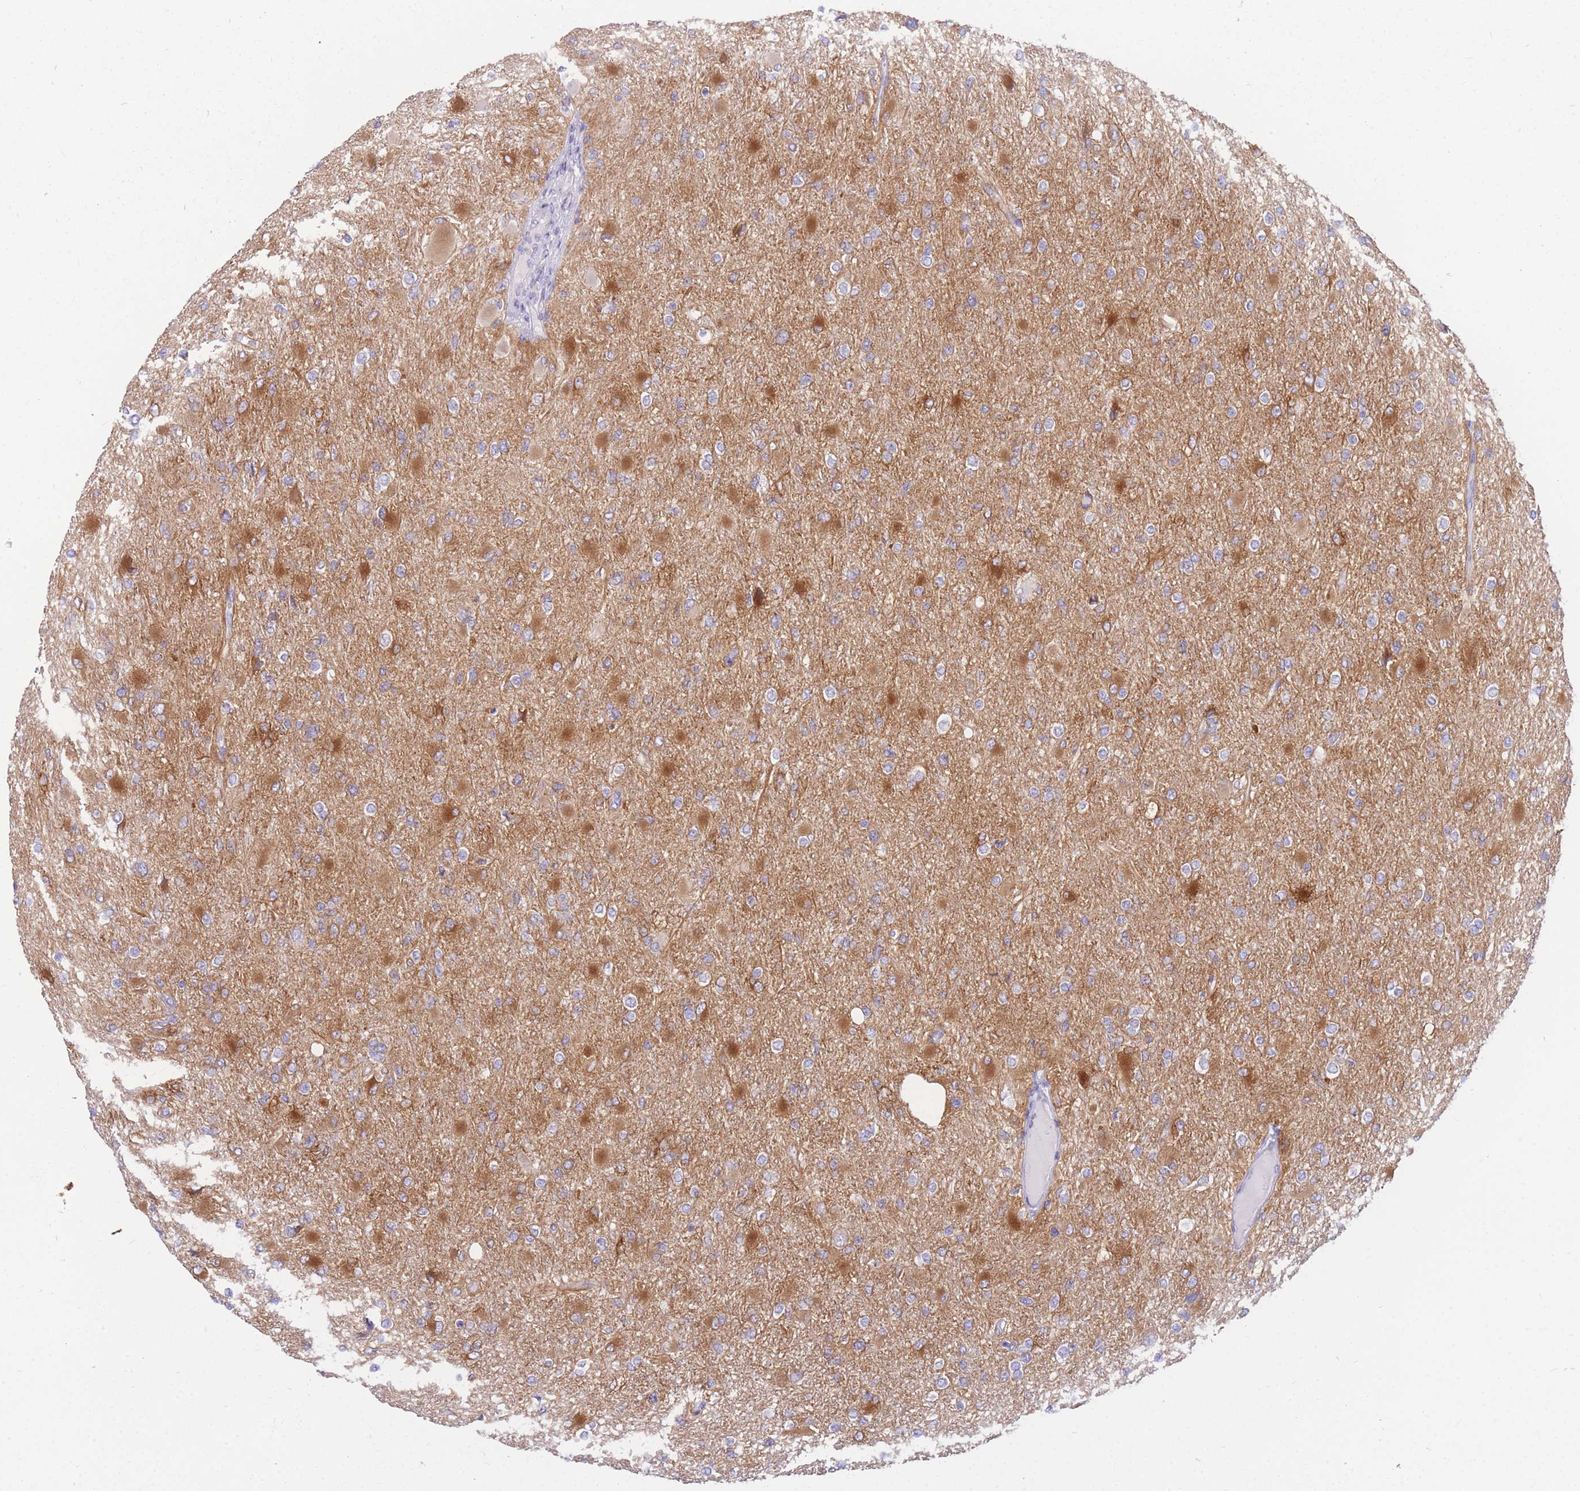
{"staining": {"intensity": "moderate", "quantity": "<25%", "location": "cytoplasmic/membranous"}, "tissue": "glioma", "cell_type": "Tumor cells", "image_type": "cancer", "snomed": [{"axis": "morphology", "description": "Glioma, malignant, High grade"}, {"axis": "topography", "description": "Cerebral cortex"}], "caption": "The photomicrograph displays immunohistochemical staining of glioma. There is moderate cytoplasmic/membranous expression is present in about <25% of tumor cells. (brown staining indicates protein expression, while blue staining denotes nuclei).", "gene": "MTSS2", "patient": {"sex": "female", "age": 36}}